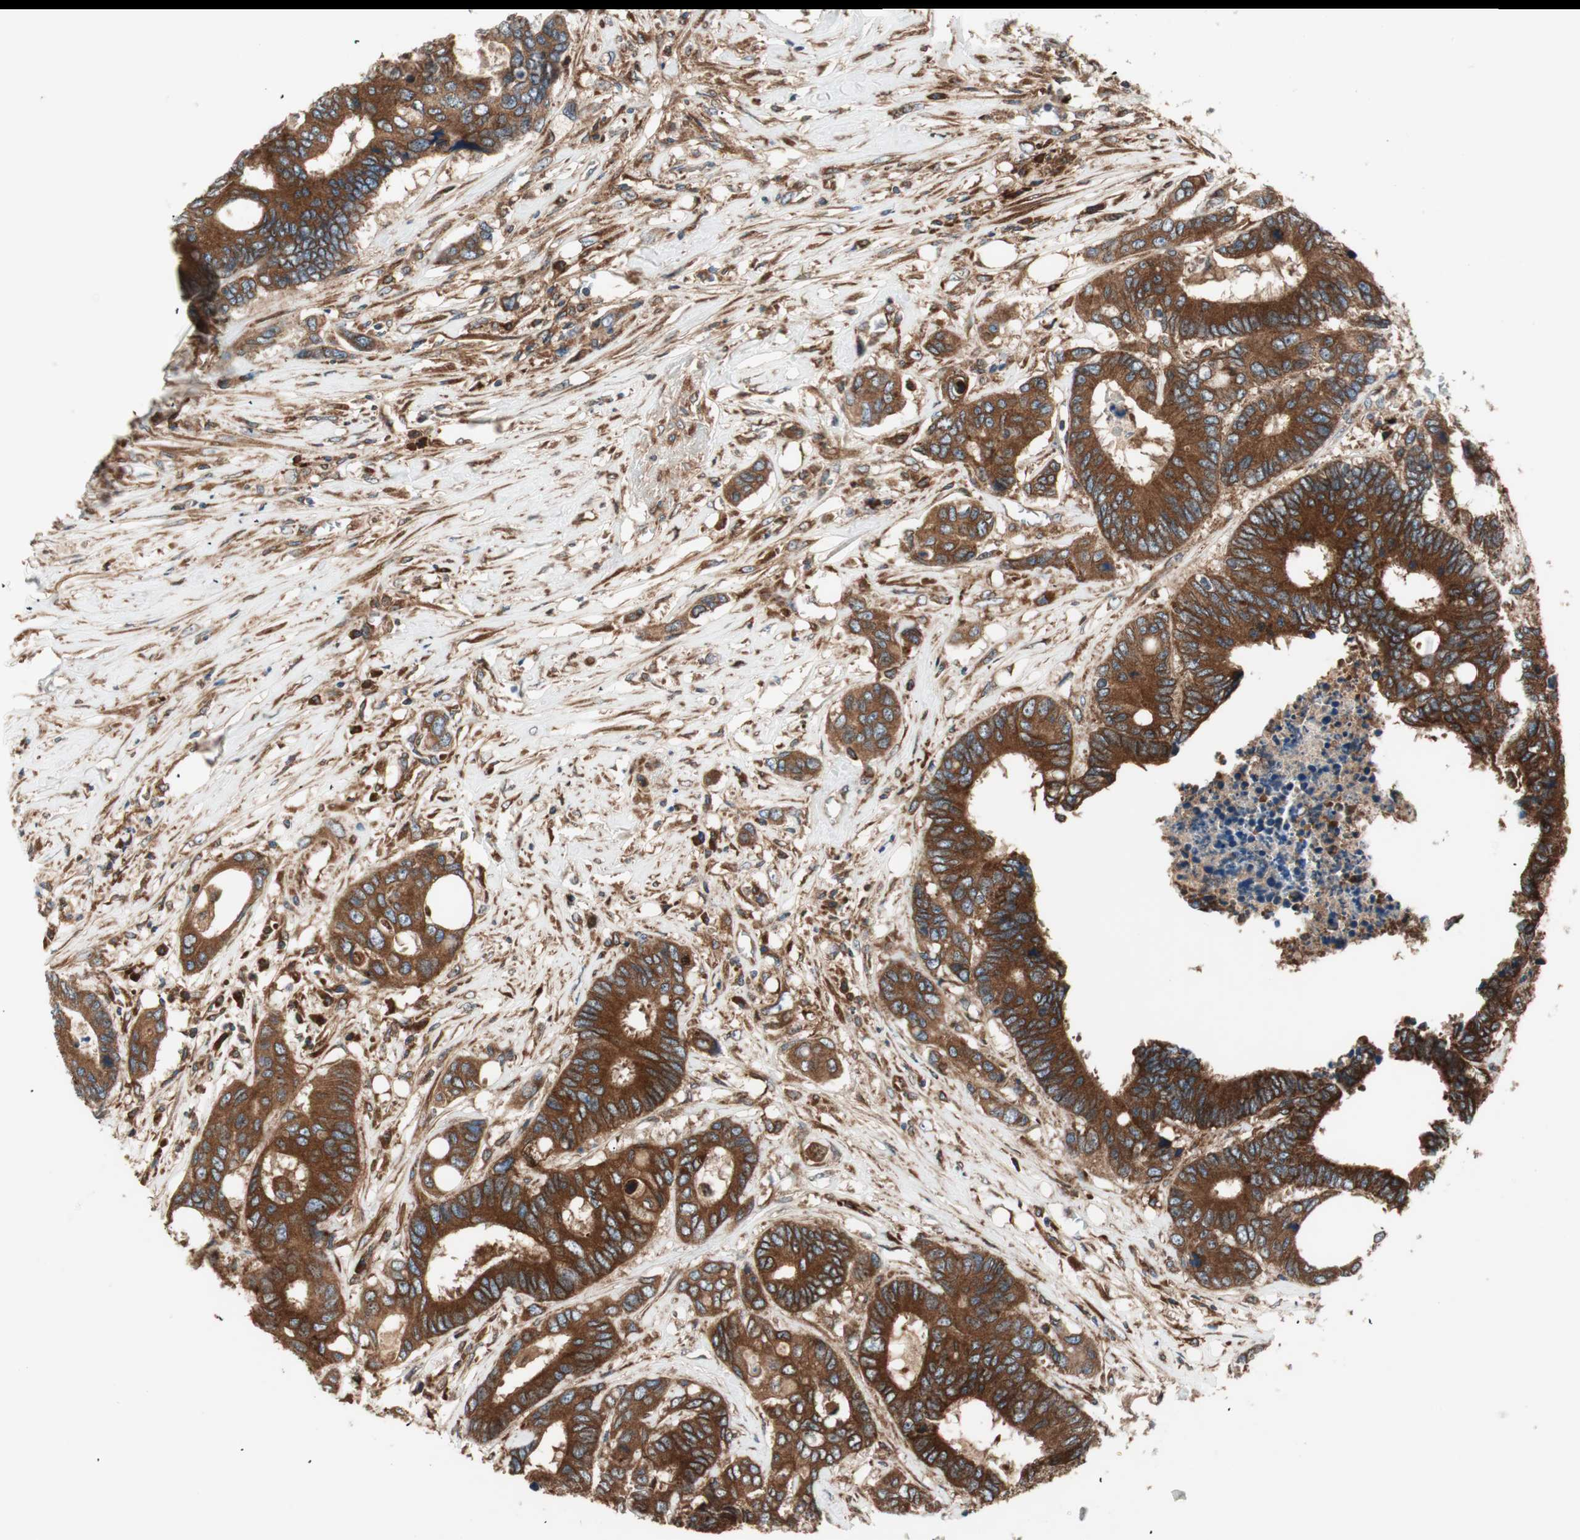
{"staining": {"intensity": "strong", "quantity": ">75%", "location": "cytoplasmic/membranous"}, "tissue": "colorectal cancer", "cell_type": "Tumor cells", "image_type": "cancer", "snomed": [{"axis": "morphology", "description": "Adenocarcinoma, NOS"}, {"axis": "topography", "description": "Rectum"}], "caption": "Tumor cells exhibit strong cytoplasmic/membranous staining in approximately >75% of cells in colorectal cancer.", "gene": "RAB5A", "patient": {"sex": "male", "age": 55}}